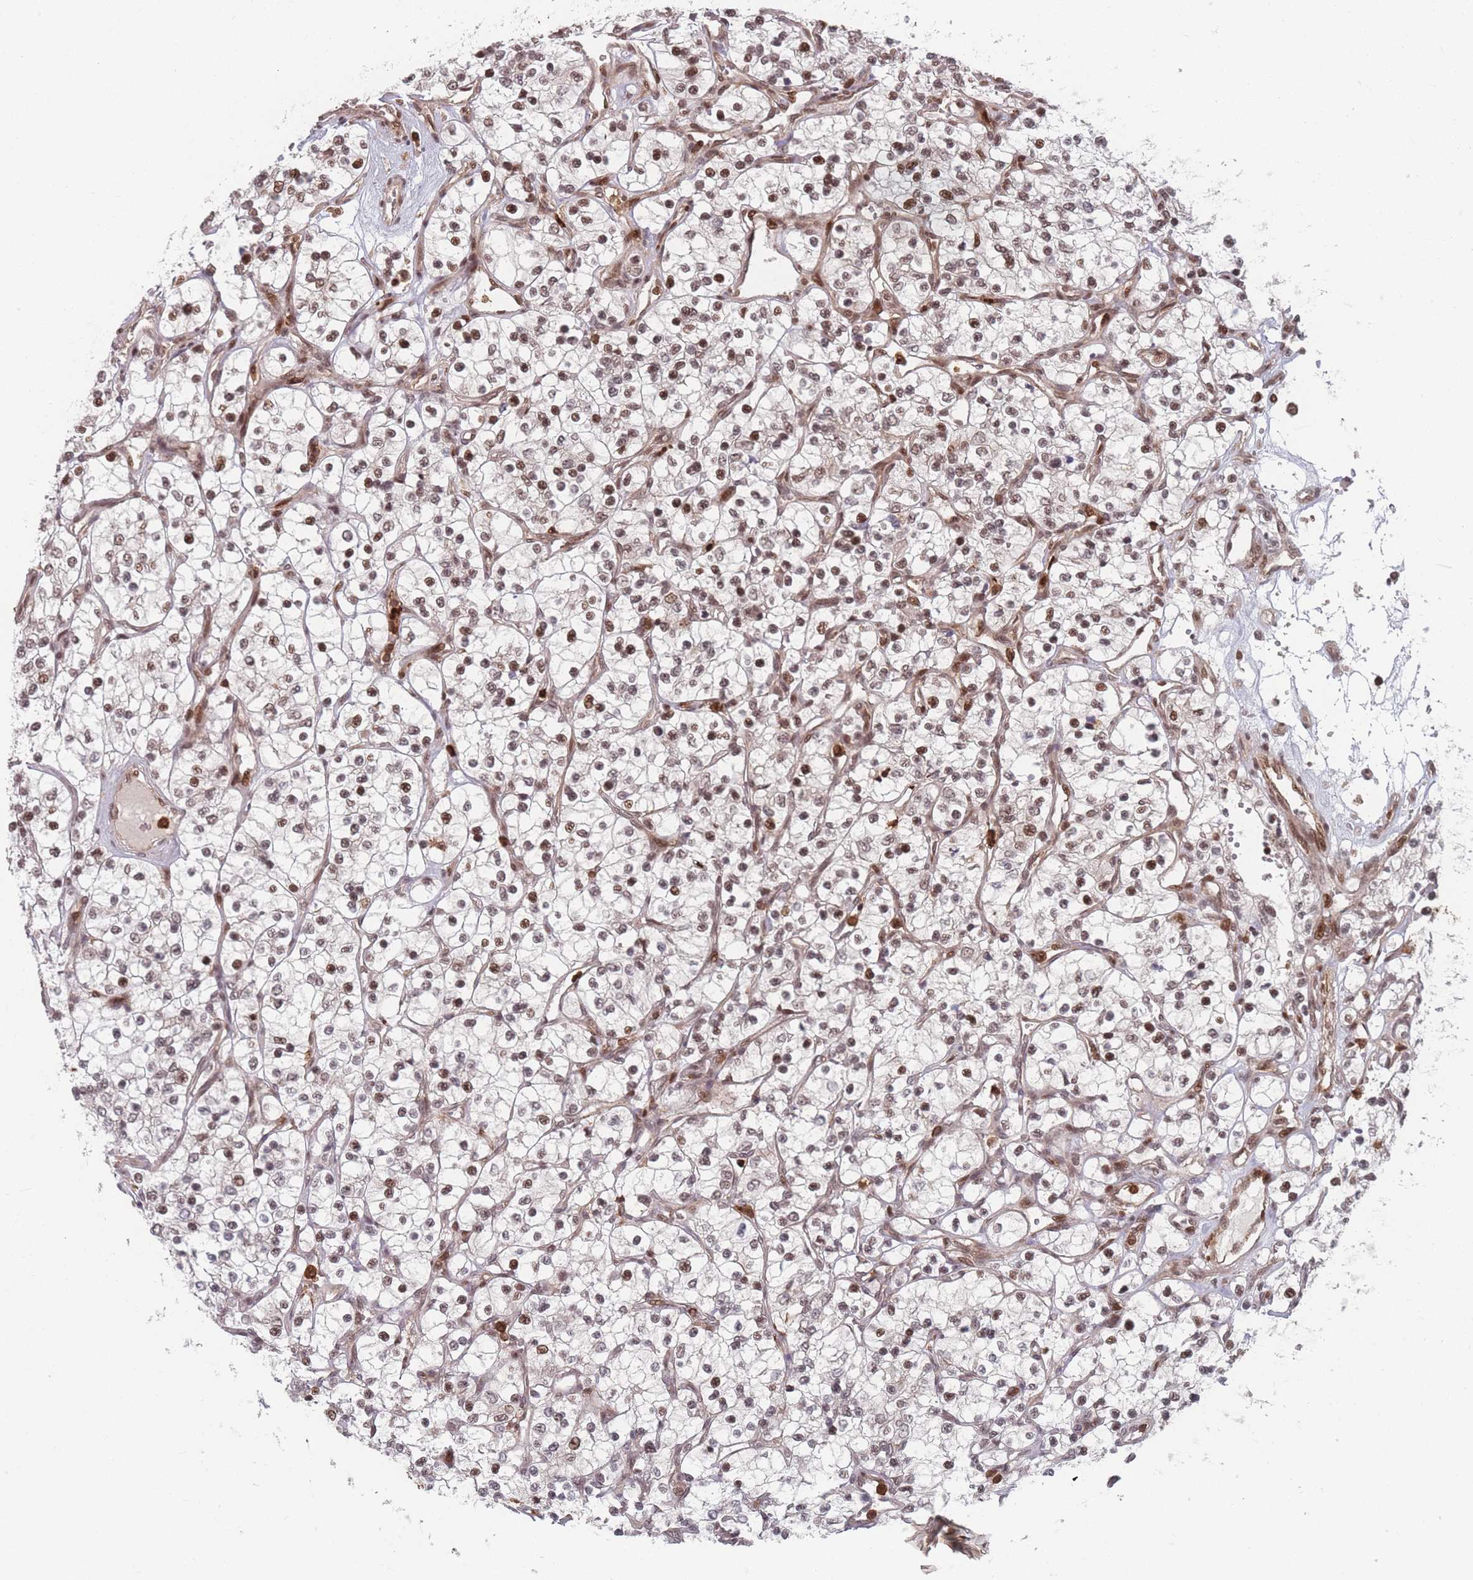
{"staining": {"intensity": "moderate", "quantity": ">75%", "location": "nuclear"}, "tissue": "renal cancer", "cell_type": "Tumor cells", "image_type": "cancer", "snomed": [{"axis": "morphology", "description": "Adenocarcinoma, NOS"}, {"axis": "topography", "description": "Kidney"}], "caption": "A brown stain labels moderate nuclear positivity of a protein in human renal cancer tumor cells. The staining was performed using DAB, with brown indicating positive protein expression. Nuclei are stained blue with hematoxylin.", "gene": "WDR55", "patient": {"sex": "female", "age": 69}}